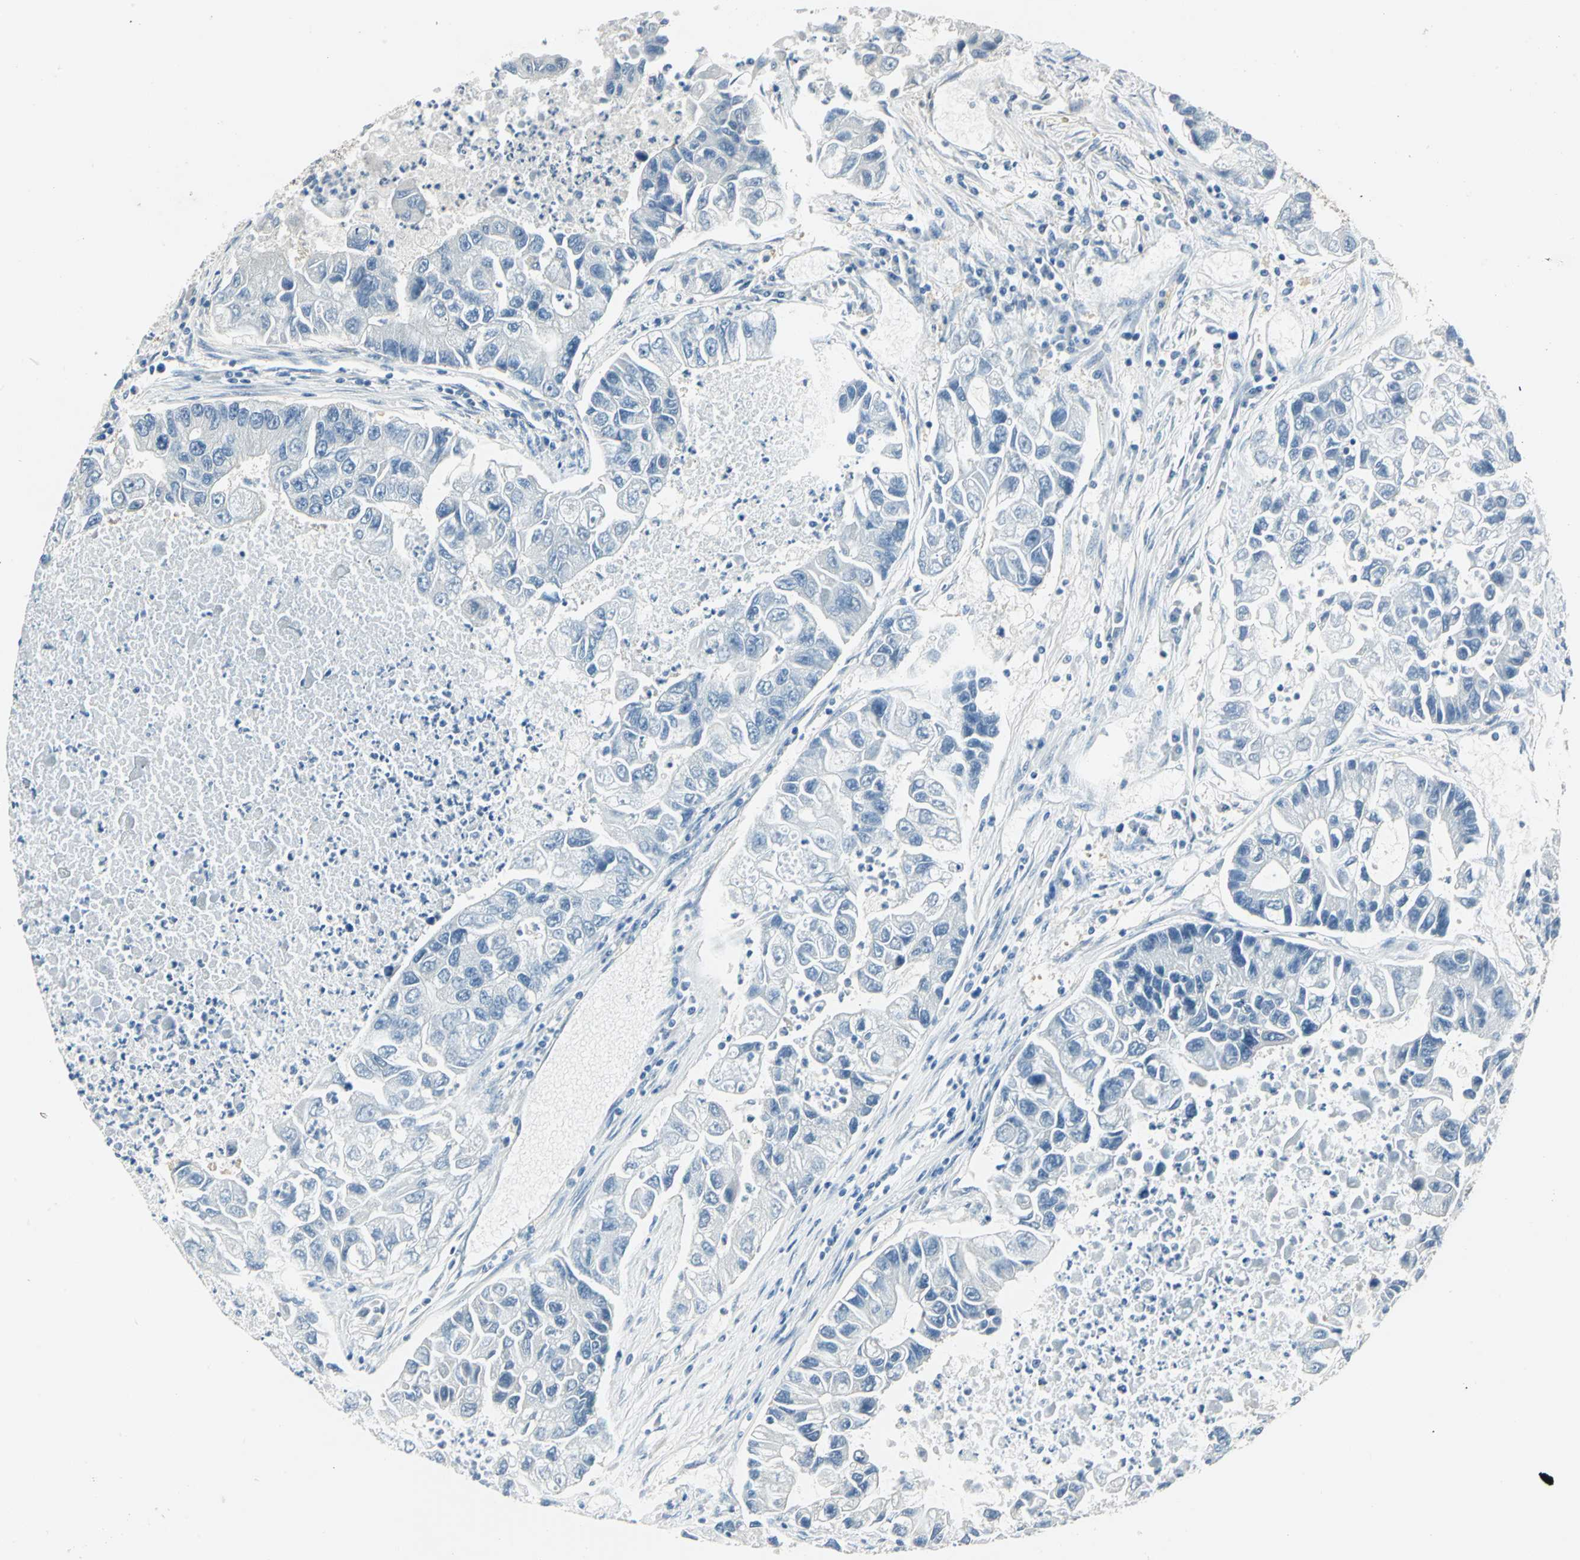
{"staining": {"intensity": "negative", "quantity": "none", "location": "none"}, "tissue": "lung cancer", "cell_type": "Tumor cells", "image_type": "cancer", "snomed": [{"axis": "morphology", "description": "Adenocarcinoma, NOS"}, {"axis": "topography", "description": "Lung"}], "caption": "Lung cancer stained for a protein using immunohistochemistry displays no staining tumor cells.", "gene": "UCHL1", "patient": {"sex": "female", "age": 51}}